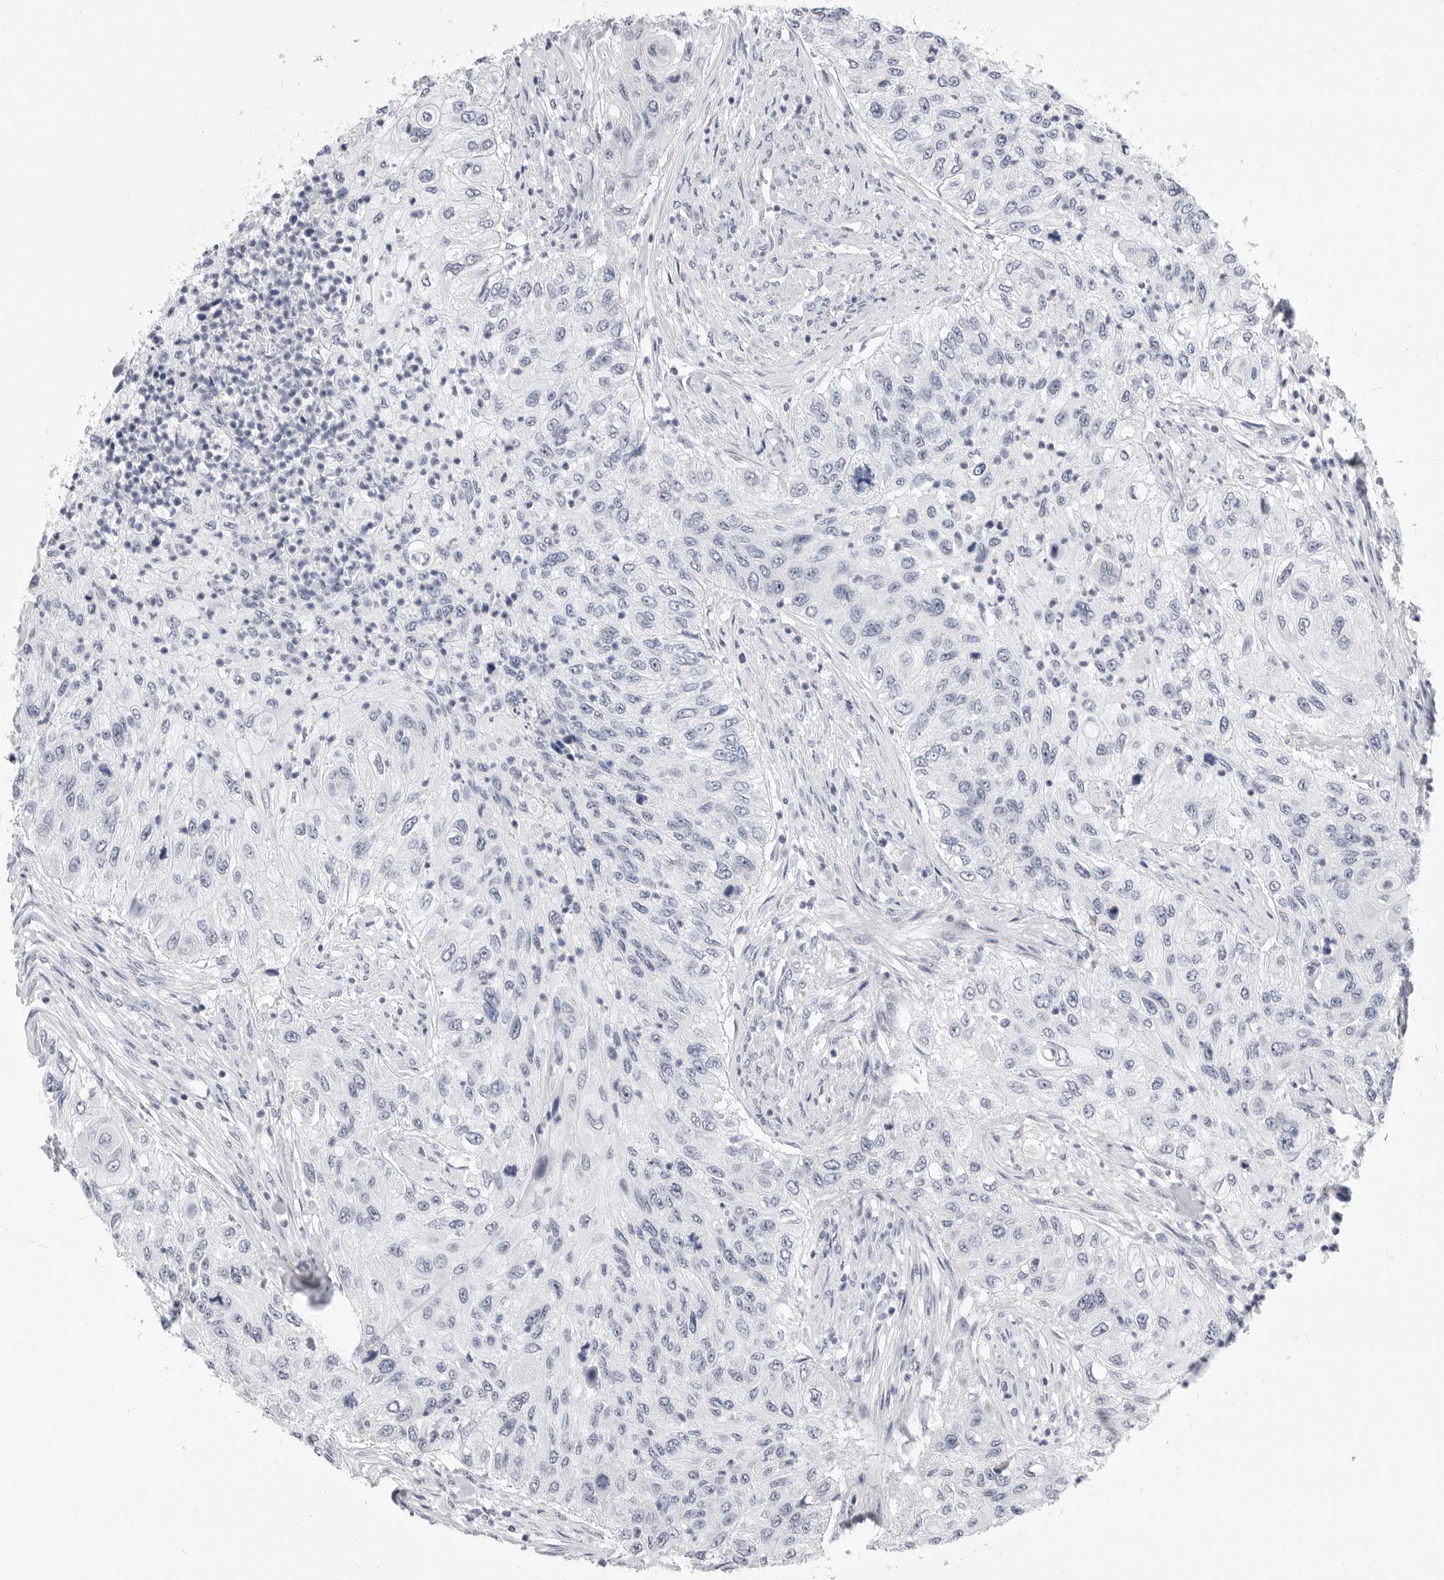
{"staining": {"intensity": "negative", "quantity": "none", "location": "none"}, "tissue": "urothelial cancer", "cell_type": "Tumor cells", "image_type": "cancer", "snomed": [{"axis": "morphology", "description": "Urothelial carcinoma, High grade"}, {"axis": "topography", "description": "Urinary bladder"}], "caption": "IHC of urothelial carcinoma (high-grade) displays no expression in tumor cells.", "gene": "PLN", "patient": {"sex": "female", "age": 60}}